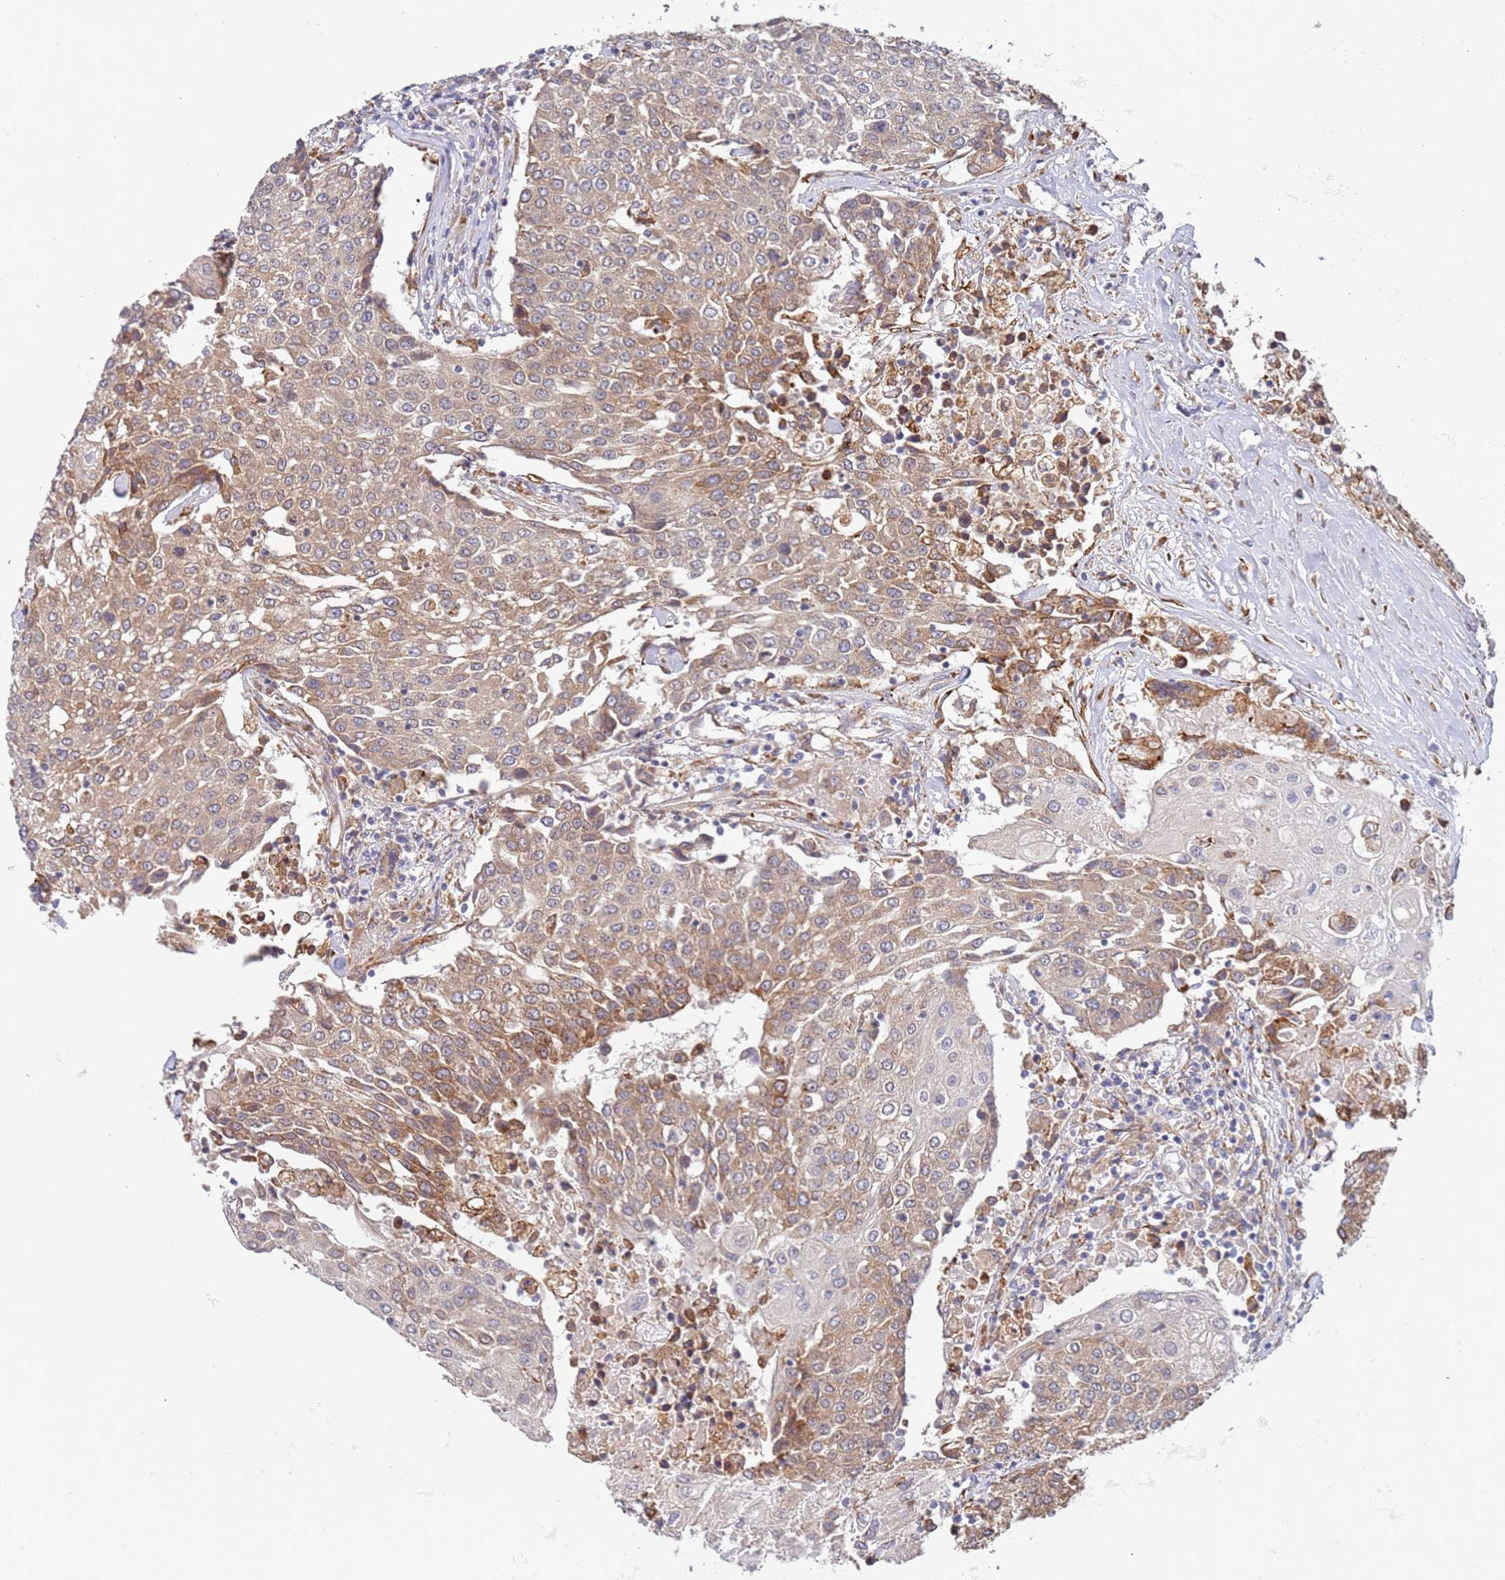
{"staining": {"intensity": "moderate", "quantity": "25%-75%", "location": "cytoplasmic/membranous"}, "tissue": "urothelial cancer", "cell_type": "Tumor cells", "image_type": "cancer", "snomed": [{"axis": "morphology", "description": "Urothelial carcinoma, High grade"}, {"axis": "topography", "description": "Urinary bladder"}], "caption": "IHC photomicrograph of neoplastic tissue: human urothelial cancer stained using immunohistochemistry displays medium levels of moderate protein expression localized specifically in the cytoplasmic/membranous of tumor cells, appearing as a cytoplasmic/membranous brown color.", "gene": "VRK2", "patient": {"sex": "female", "age": 85}}